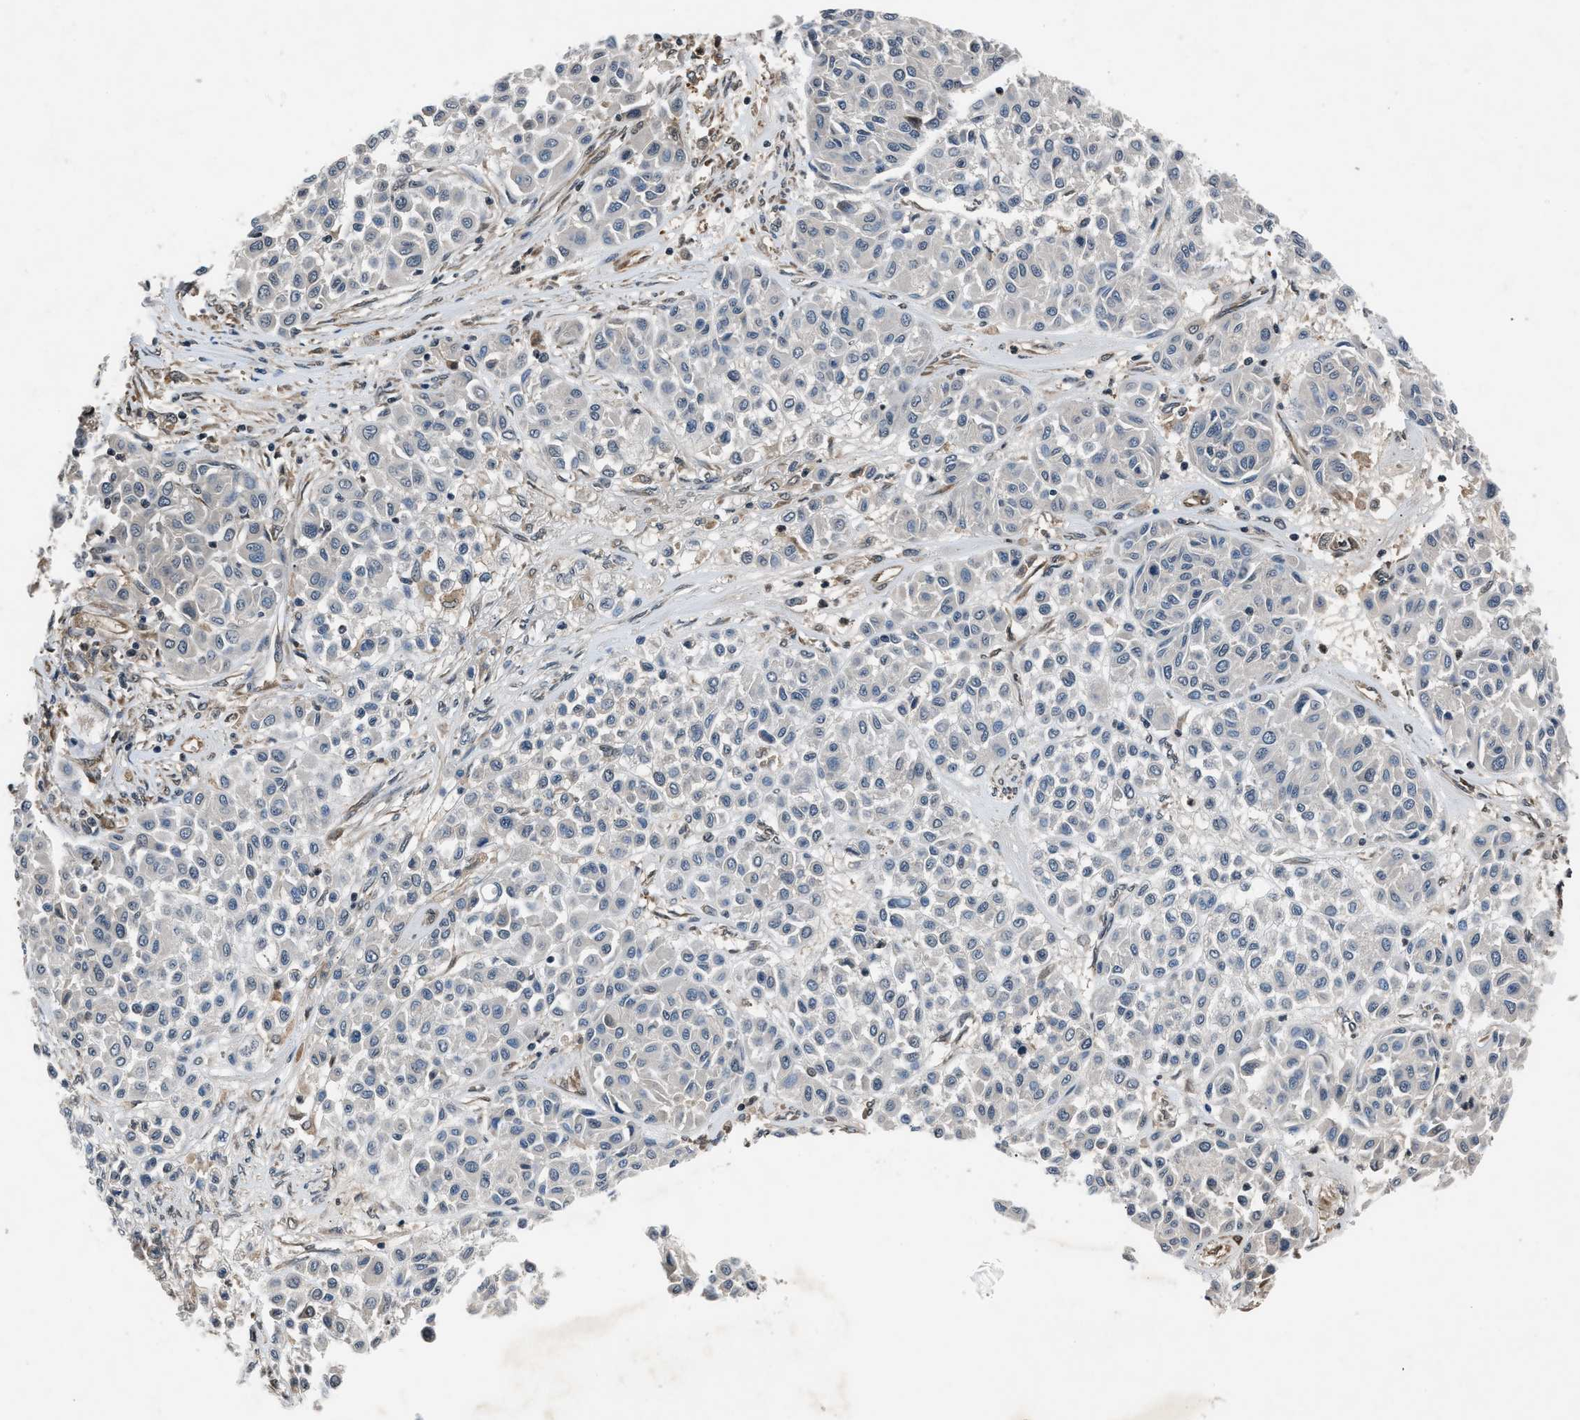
{"staining": {"intensity": "negative", "quantity": "none", "location": "none"}, "tissue": "melanoma", "cell_type": "Tumor cells", "image_type": "cancer", "snomed": [{"axis": "morphology", "description": "Malignant melanoma, Metastatic site"}, {"axis": "topography", "description": "Soft tissue"}], "caption": "An immunohistochemistry (IHC) histopathology image of melanoma is shown. There is no staining in tumor cells of melanoma.", "gene": "TP53I3", "patient": {"sex": "male", "age": 41}}